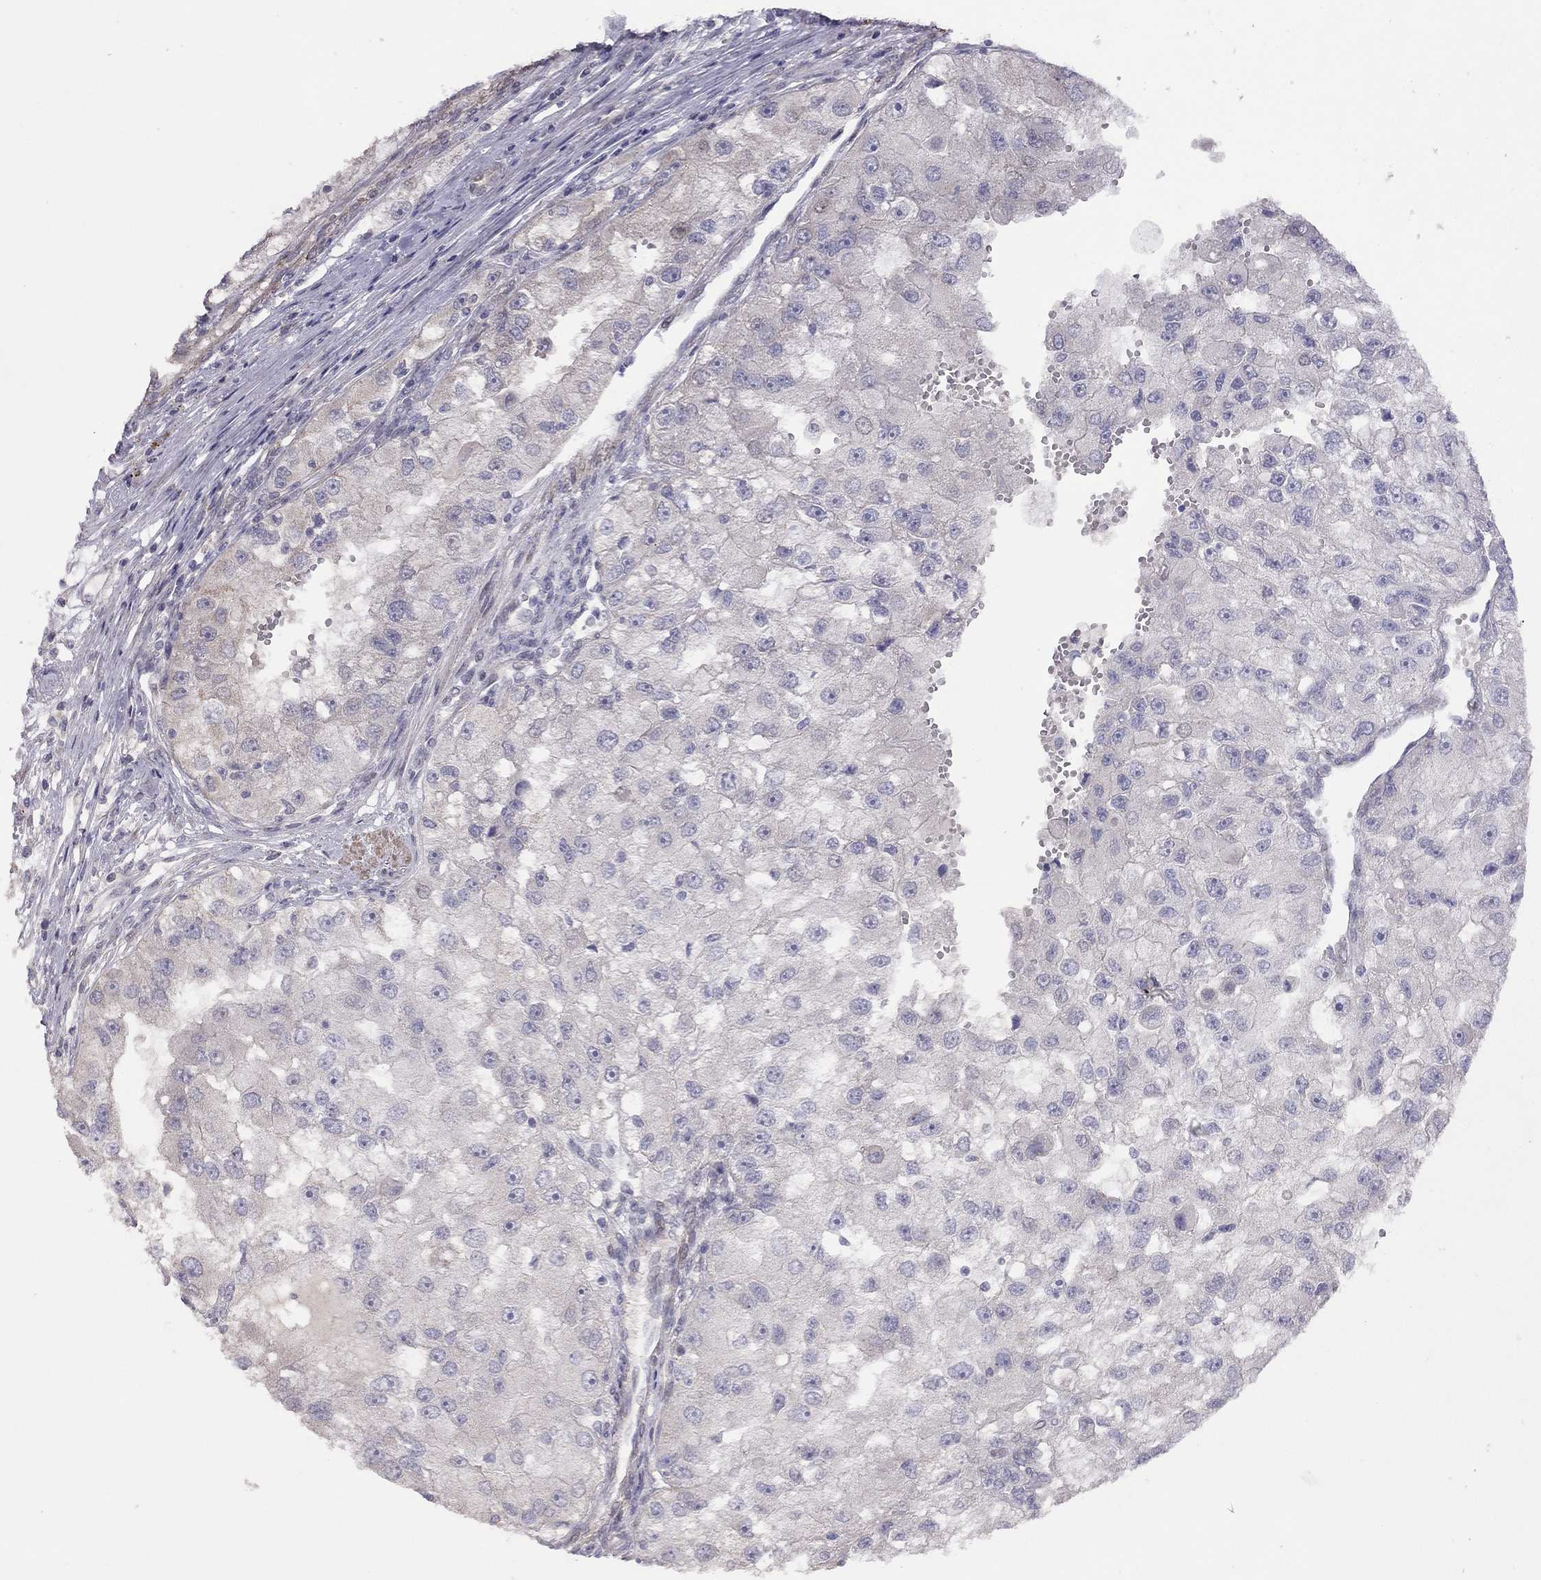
{"staining": {"intensity": "negative", "quantity": "none", "location": "none"}, "tissue": "renal cancer", "cell_type": "Tumor cells", "image_type": "cancer", "snomed": [{"axis": "morphology", "description": "Adenocarcinoma, NOS"}, {"axis": "topography", "description": "Kidney"}], "caption": "Image shows no protein staining in tumor cells of renal cancer tissue. The staining is performed using DAB brown chromogen with nuclei counter-stained in using hematoxylin.", "gene": "SYTL2", "patient": {"sex": "male", "age": 63}}